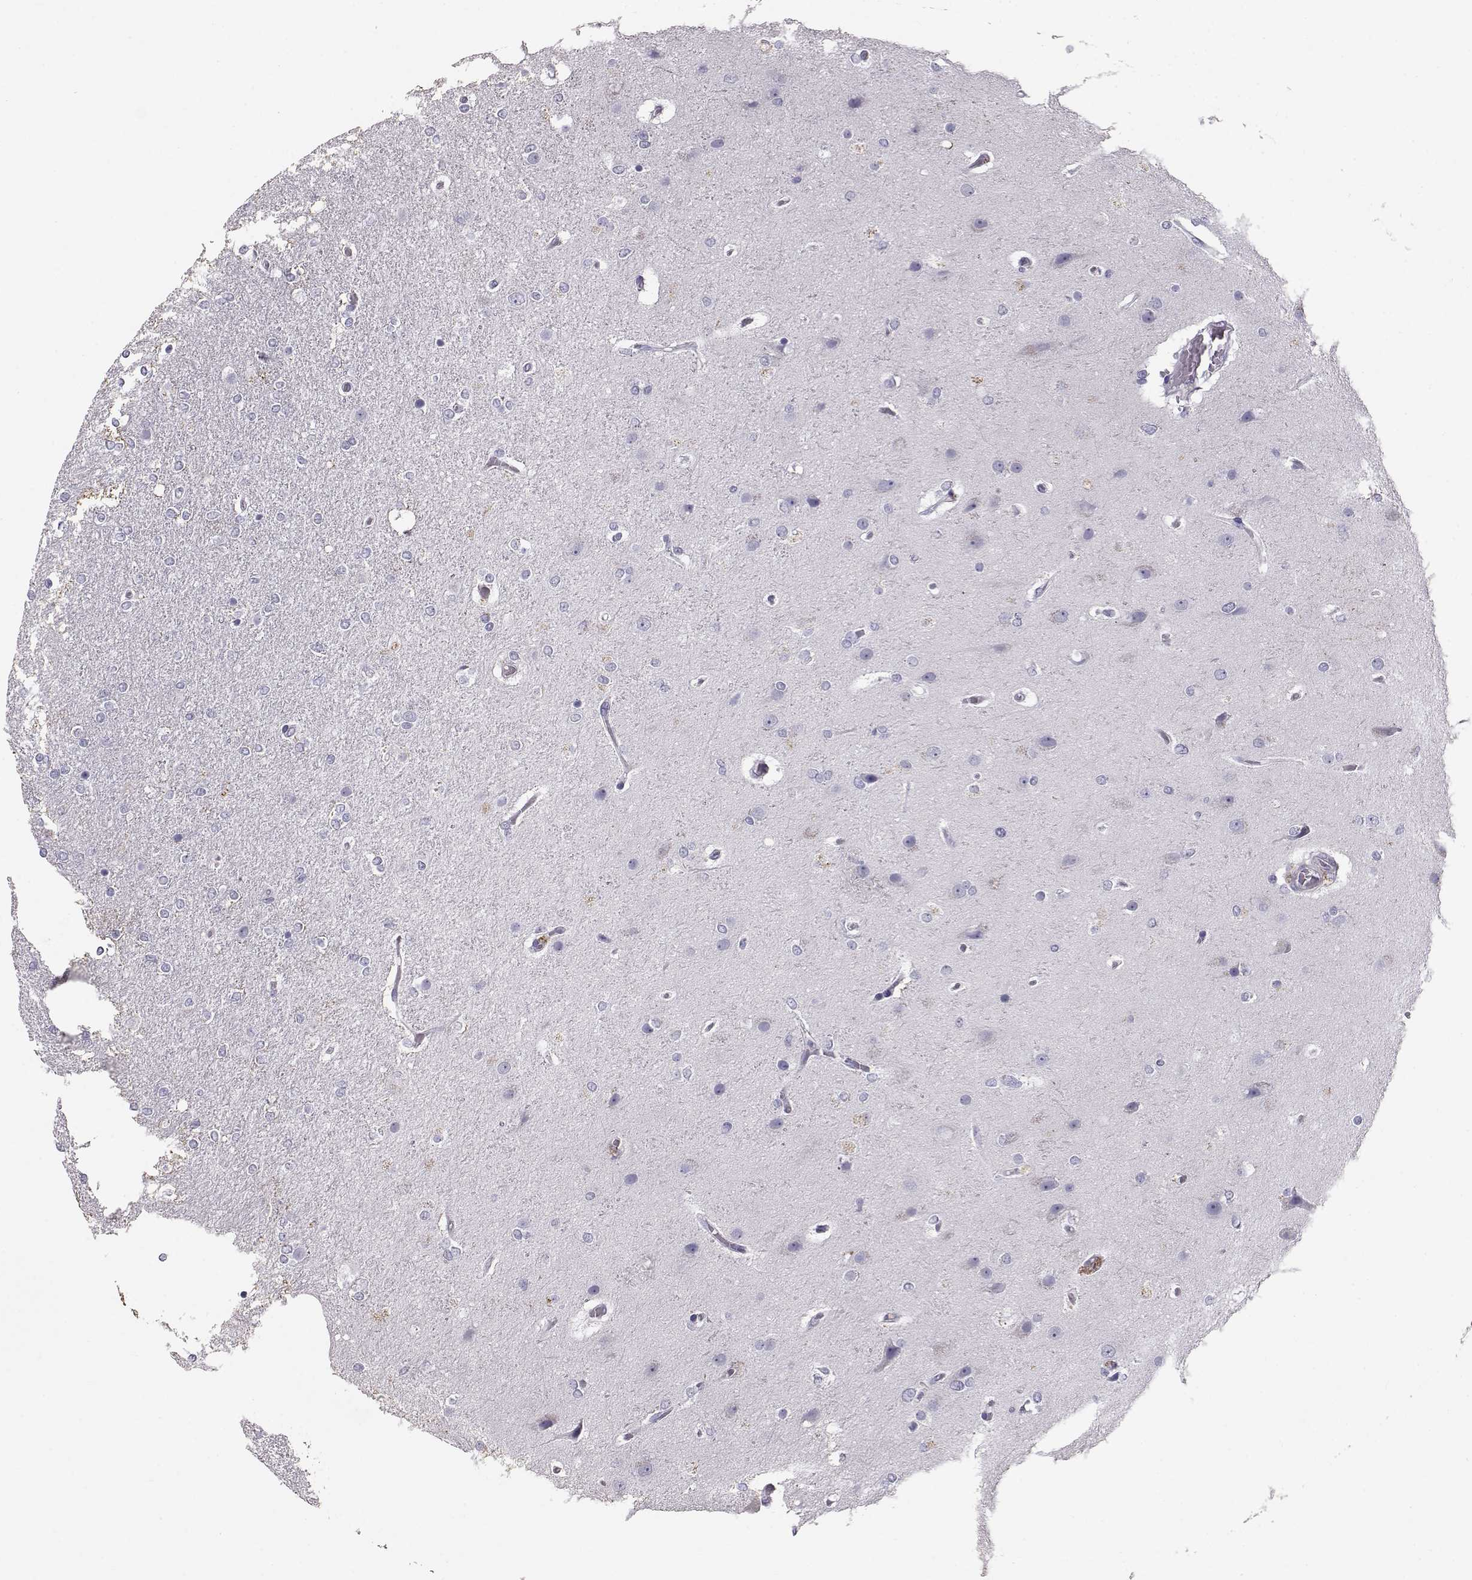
{"staining": {"intensity": "negative", "quantity": "none", "location": "none"}, "tissue": "glioma", "cell_type": "Tumor cells", "image_type": "cancer", "snomed": [{"axis": "morphology", "description": "Glioma, malignant, High grade"}, {"axis": "topography", "description": "Brain"}], "caption": "An IHC micrograph of malignant glioma (high-grade) is shown. There is no staining in tumor cells of malignant glioma (high-grade).", "gene": "RD3", "patient": {"sex": "female", "age": 61}}